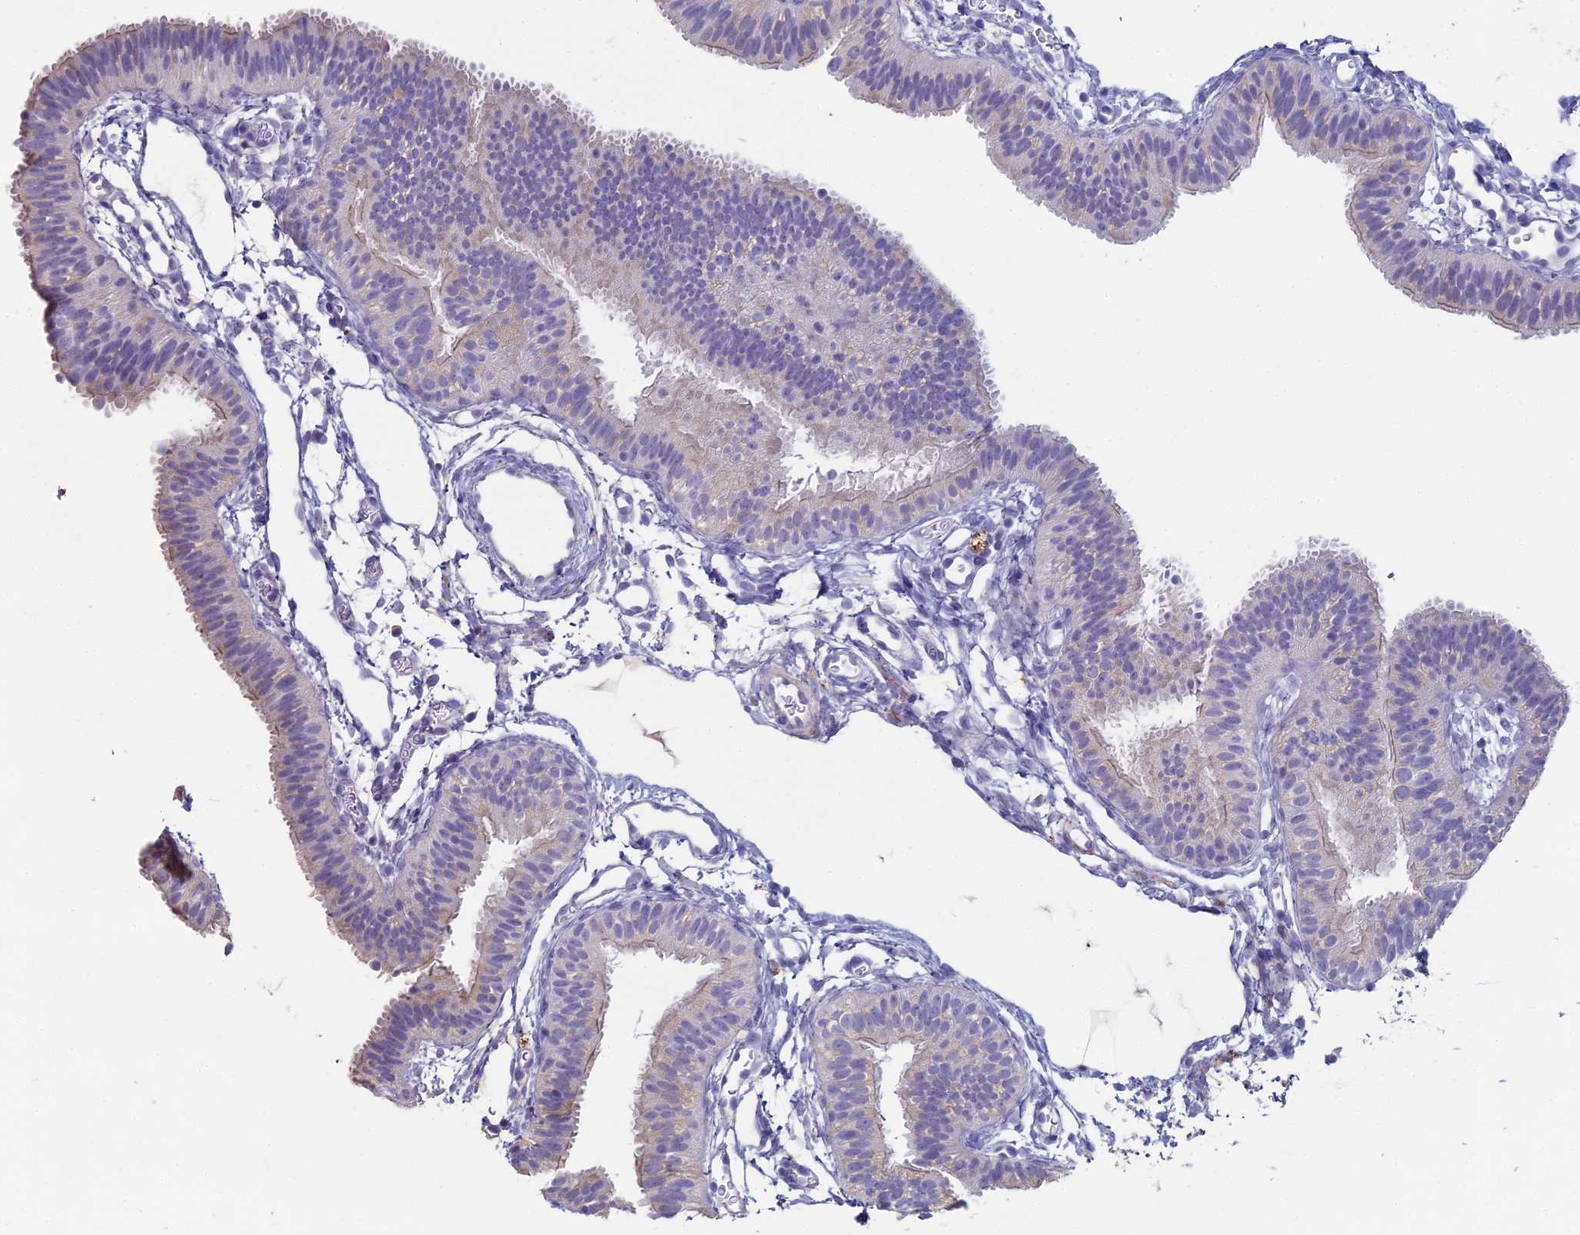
{"staining": {"intensity": "negative", "quantity": "none", "location": "none"}, "tissue": "fallopian tube", "cell_type": "Glandular cells", "image_type": "normal", "snomed": [{"axis": "morphology", "description": "Normal tissue, NOS"}, {"axis": "topography", "description": "Fallopian tube"}], "caption": "High magnification brightfield microscopy of benign fallopian tube stained with DAB (brown) and counterstained with hematoxylin (blue): glandular cells show no significant expression.", "gene": "NCAM1", "patient": {"sex": "female", "age": 35}}